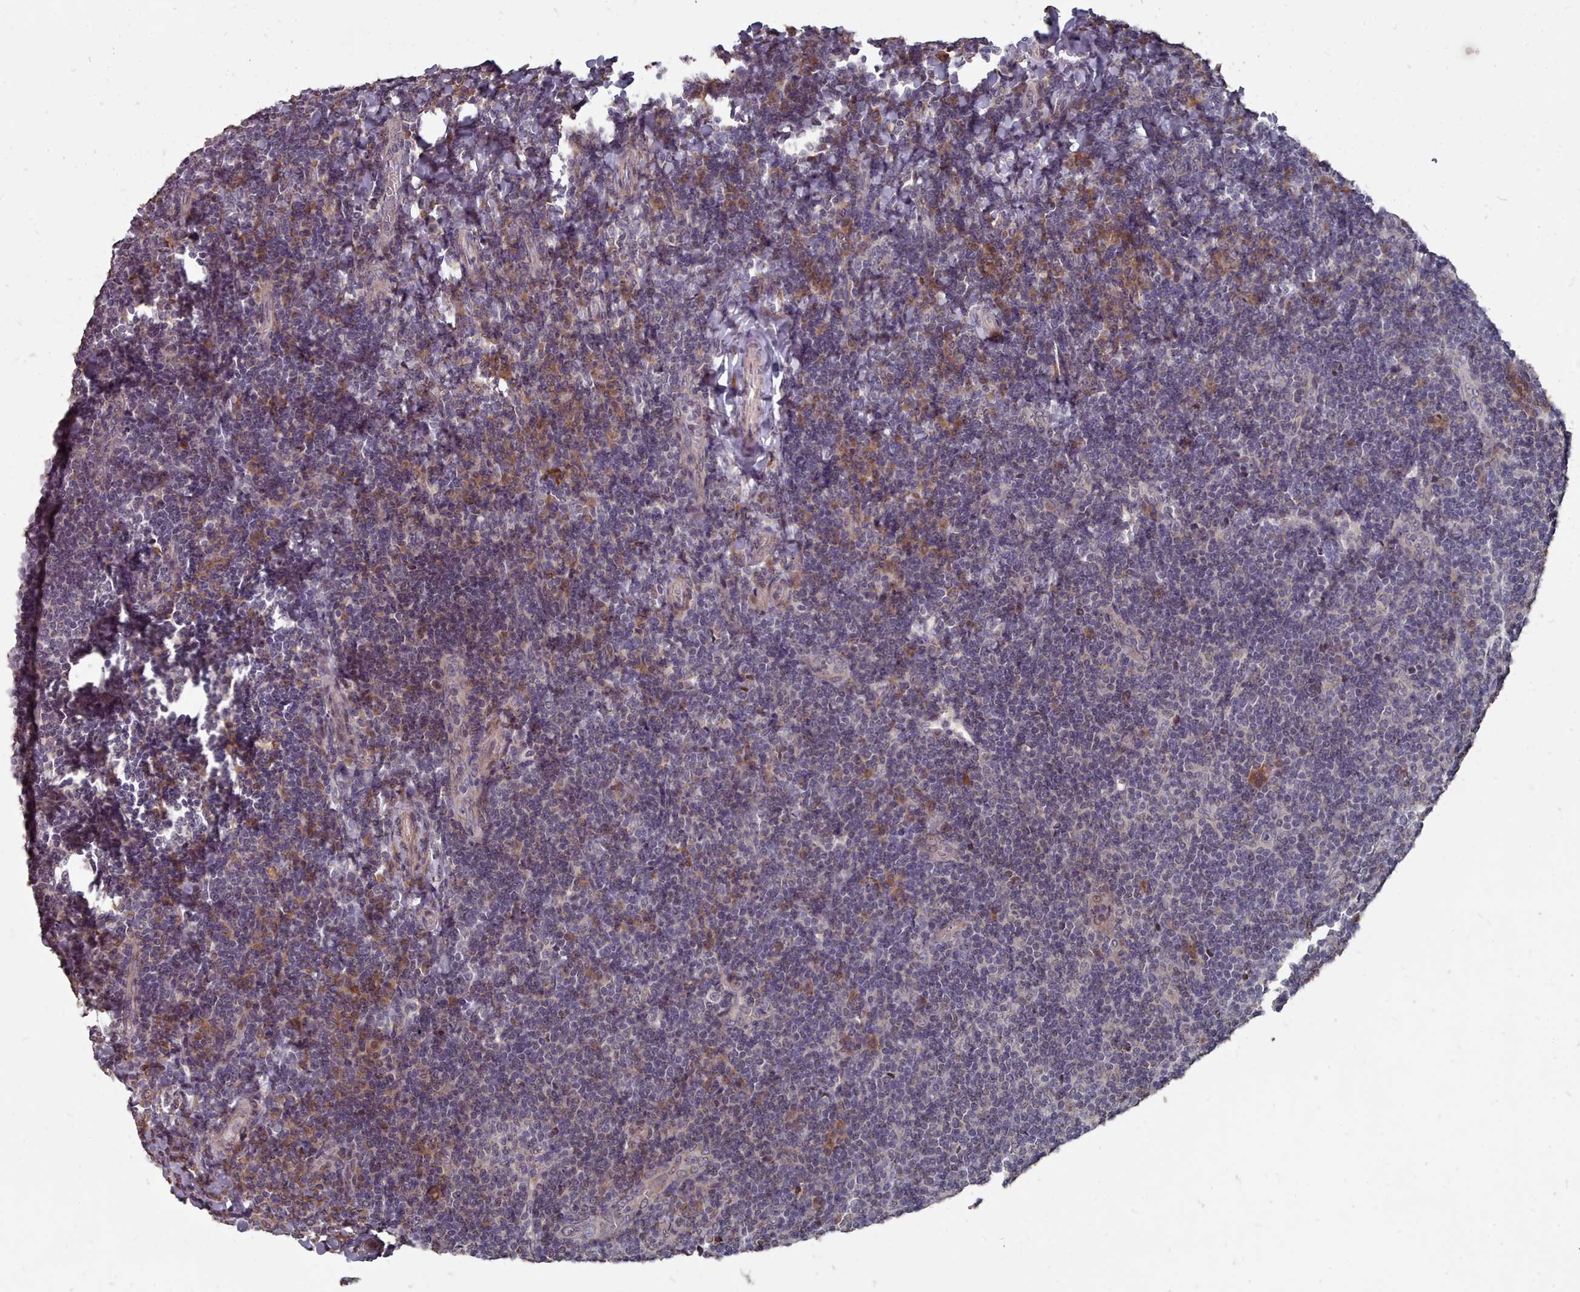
{"staining": {"intensity": "moderate", "quantity": "<25%", "location": "cytoplasmic/membranous"}, "tissue": "tonsil", "cell_type": "Germinal center cells", "image_type": "normal", "snomed": [{"axis": "morphology", "description": "Normal tissue, NOS"}, {"axis": "topography", "description": "Tonsil"}], "caption": "Moderate cytoplasmic/membranous protein expression is identified in approximately <25% of germinal center cells in tonsil.", "gene": "ACKR3", "patient": {"sex": "male", "age": 17}}